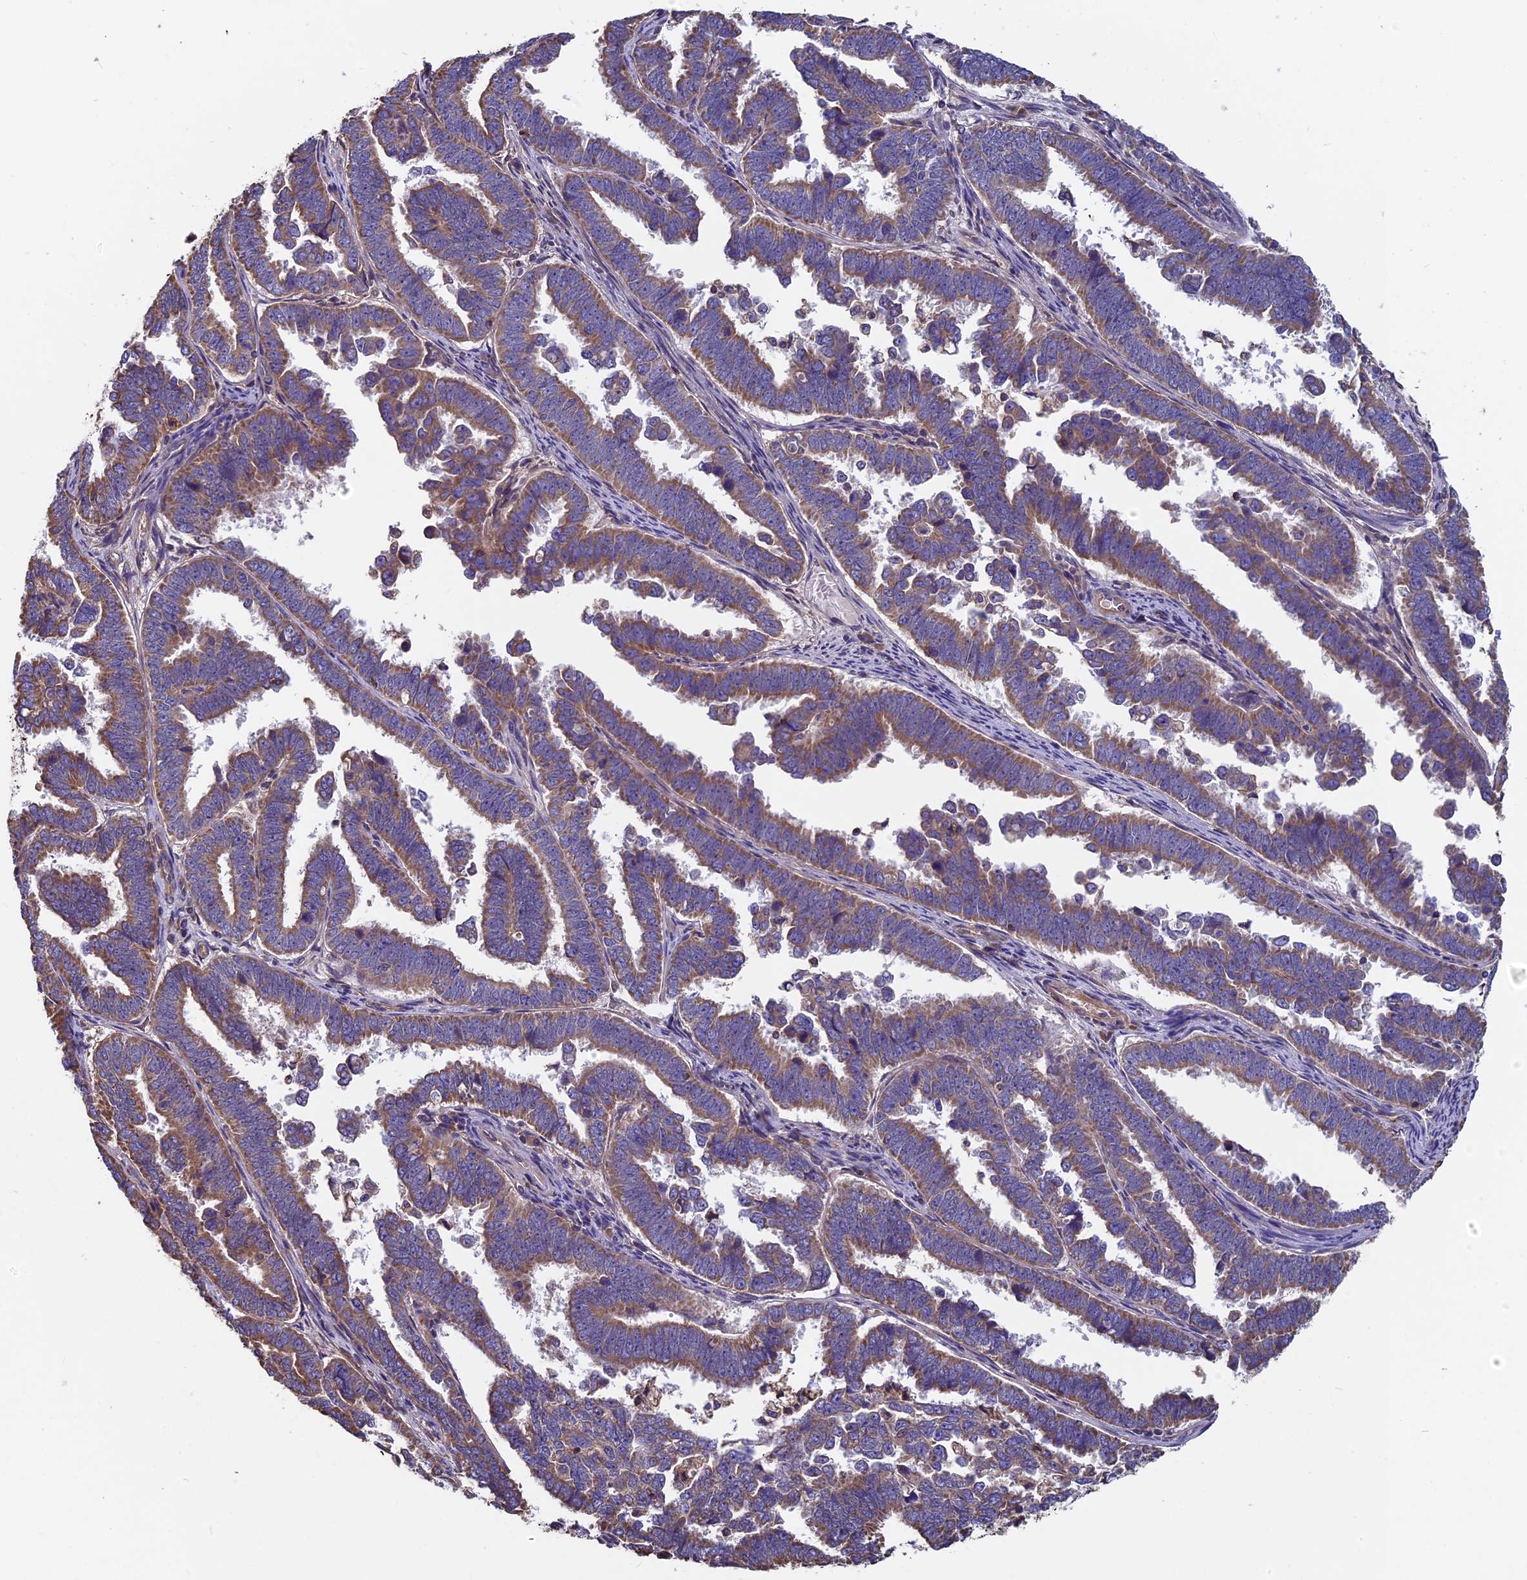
{"staining": {"intensity": "moderate", "quantity": ">75%", "location": "cytoplasmic/membranous"}, "tissue": "endometrial cancer", "cell_type": "Tumor cells", "image_type": "cancer", "snomed": [{"axis": "morphology", "description": "Adenocarcinoma, NOS"}, {"axis": "topography", "description": "Endometrium"}], "caption": "Immunohistochemistry (IHC) of endometrial cancer shows medium levels of moderate cytoplasmic/membranous expression in approximately >75% of tumor cells.", "gene": "CCDC153", "patient": {"sex": "female", "age": 75}}